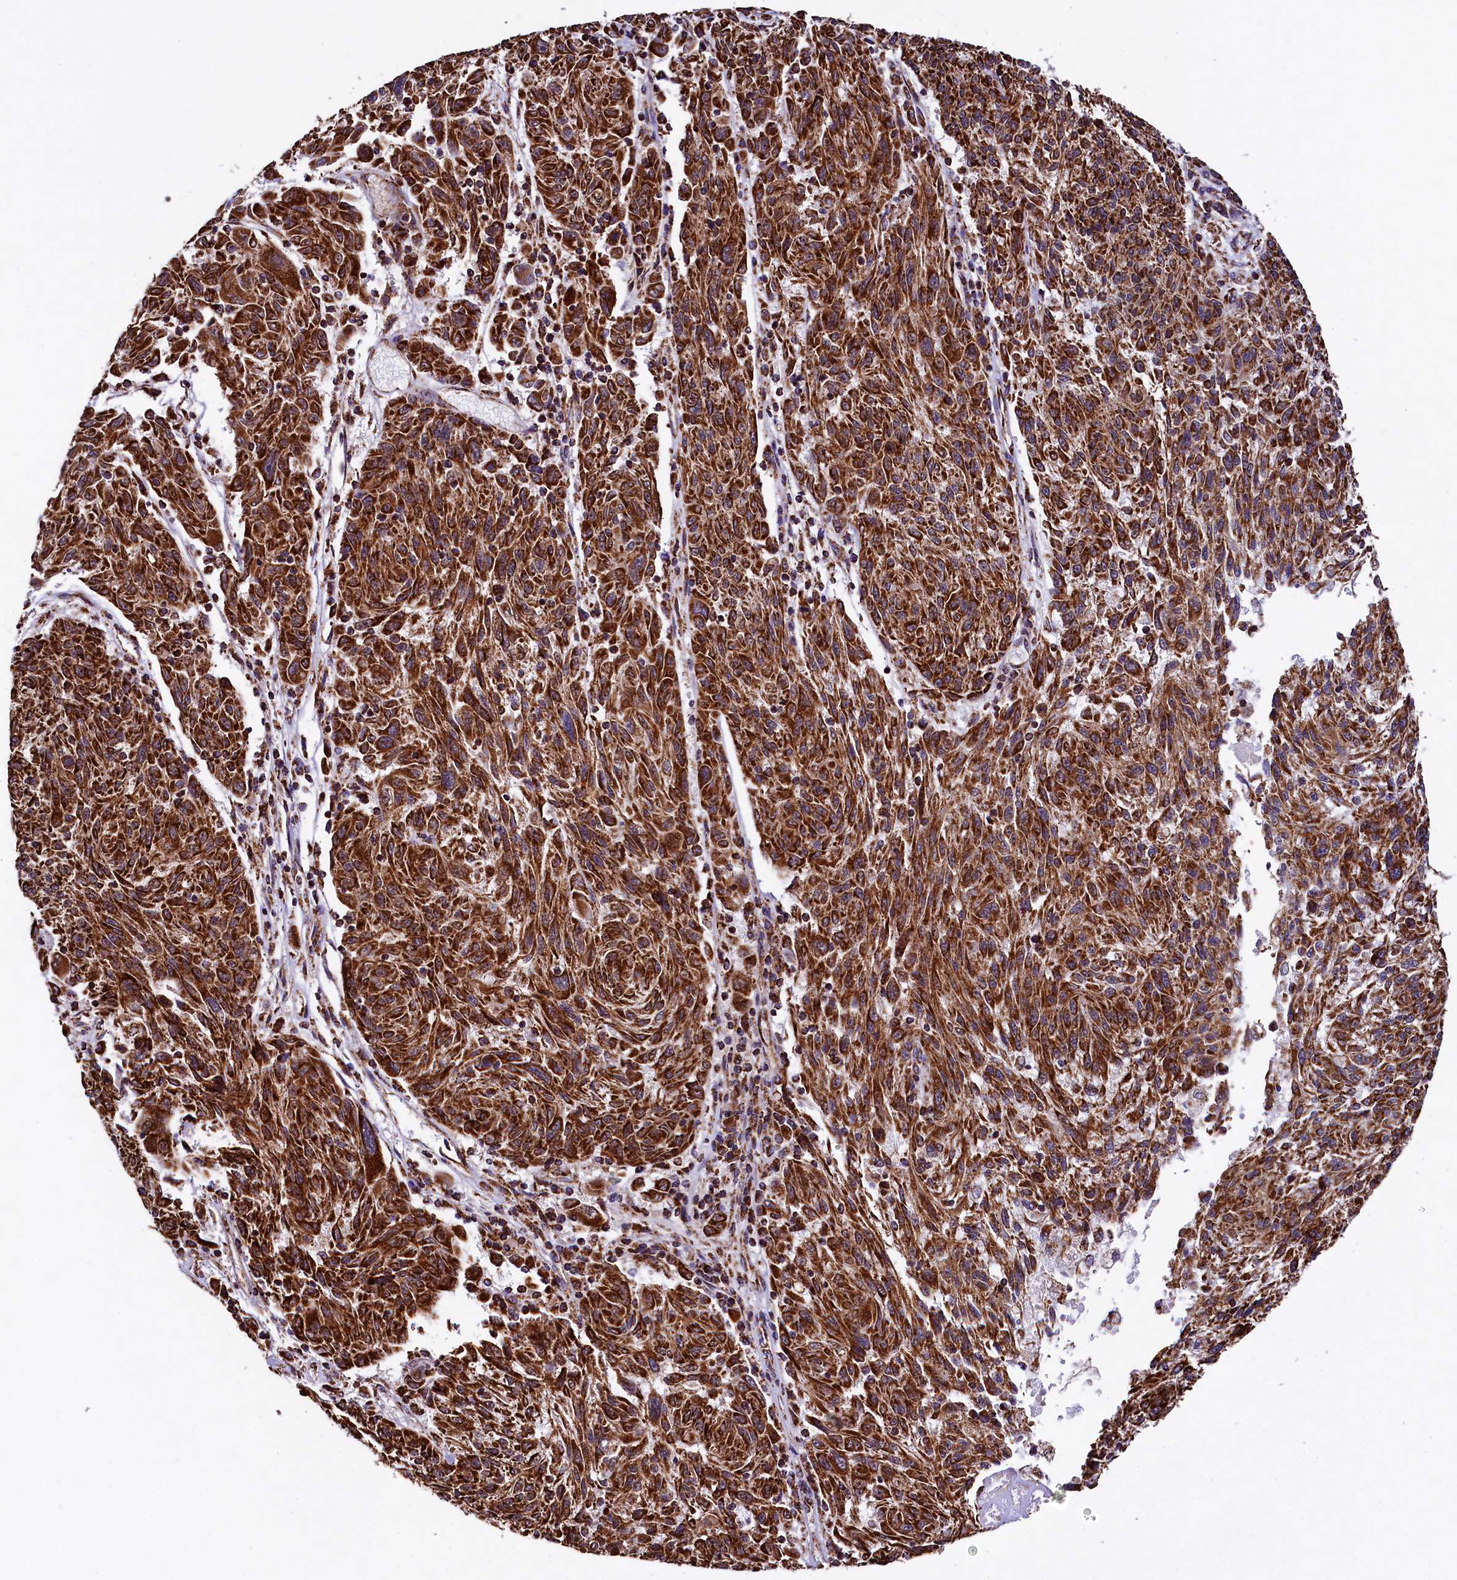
{"staining": {"intensity": "strong", "quantity": ">75%", "location": "cytoplasmic/membranous"}, "tissue": "melanoma", "cell_type": "Tumor cells", "image_type": "cancer", "snomed": [{"axis": "morphology", "description": "Malignant melanoma, NOS"}, {"axis": "topography", "description": "Skin"}], "caption": "Protein analysis of melanoma tissue exhibits strong cytoplasmic/membranous positivity in approximately >75% of tumor cells.", "gene": "KLC2", "patient": {"sex": "male", "age": 53}}